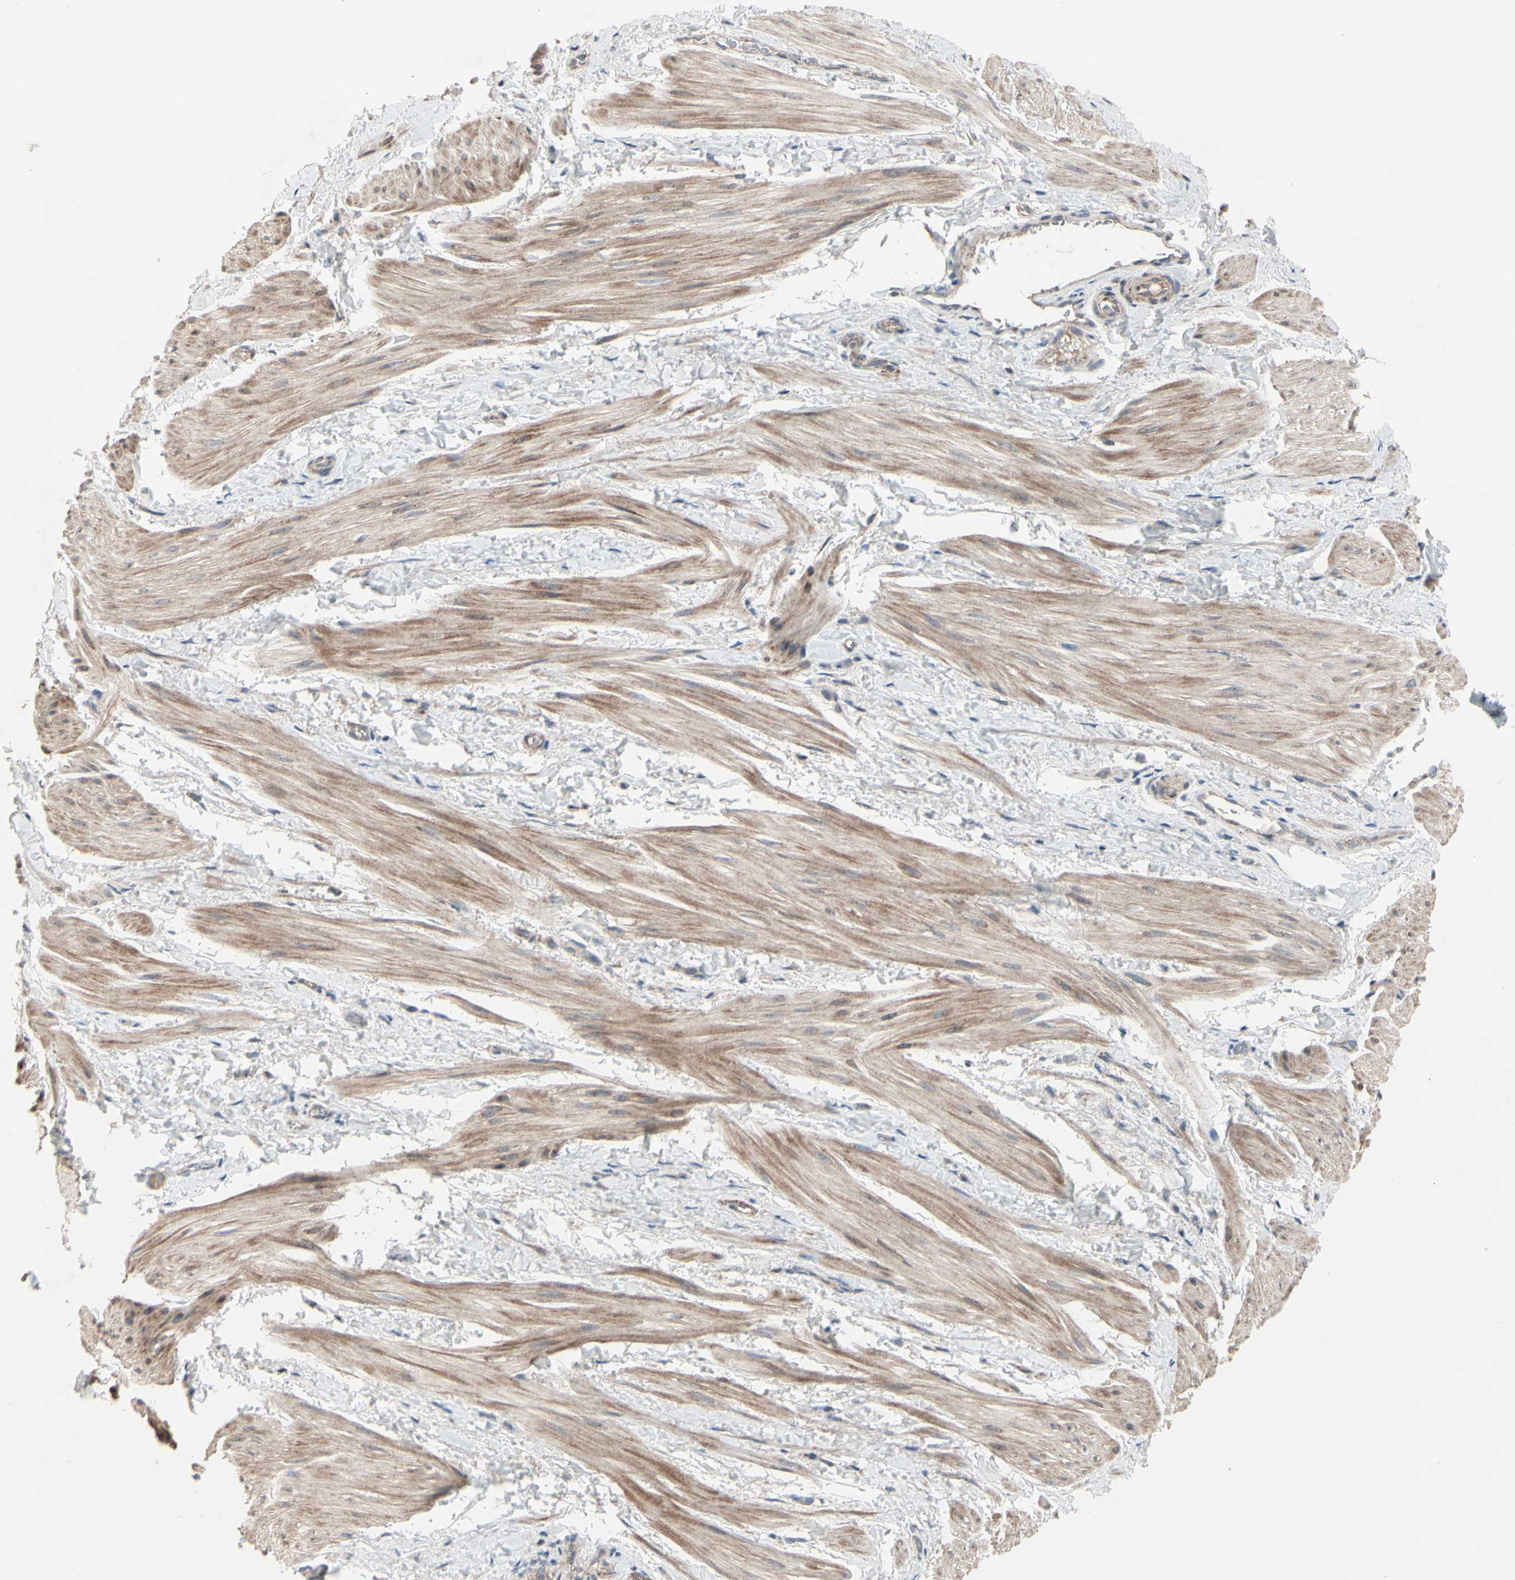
{"staining": {"intensity": "weak", "quantity": "25%-75%", "location": "cytoplasmic/membranous"}, "tissue": "smooth muscle", "cell_type": "Smooth muscle cells", "image_type": "normal", "snomed": [{"axis": "morphology", "description": "Normal tissue, NOS"}, {"axis": "topography", "description": "Smooth muscle"}], "caption": "DAB immunohistochemical staining of normal smooth muscle reveals weak cytoplasmic/membranous protein expression in approximately 25%-75% of smooth muscle cells. The protein is stained brown, and the nuclei are stained in blue (DAB (3,3'-diaminobenzidine) IHC with brightfield microscopy, high magnification).", "gene": "CPT1A", "patient": {"sex": "male", "age": 16}}